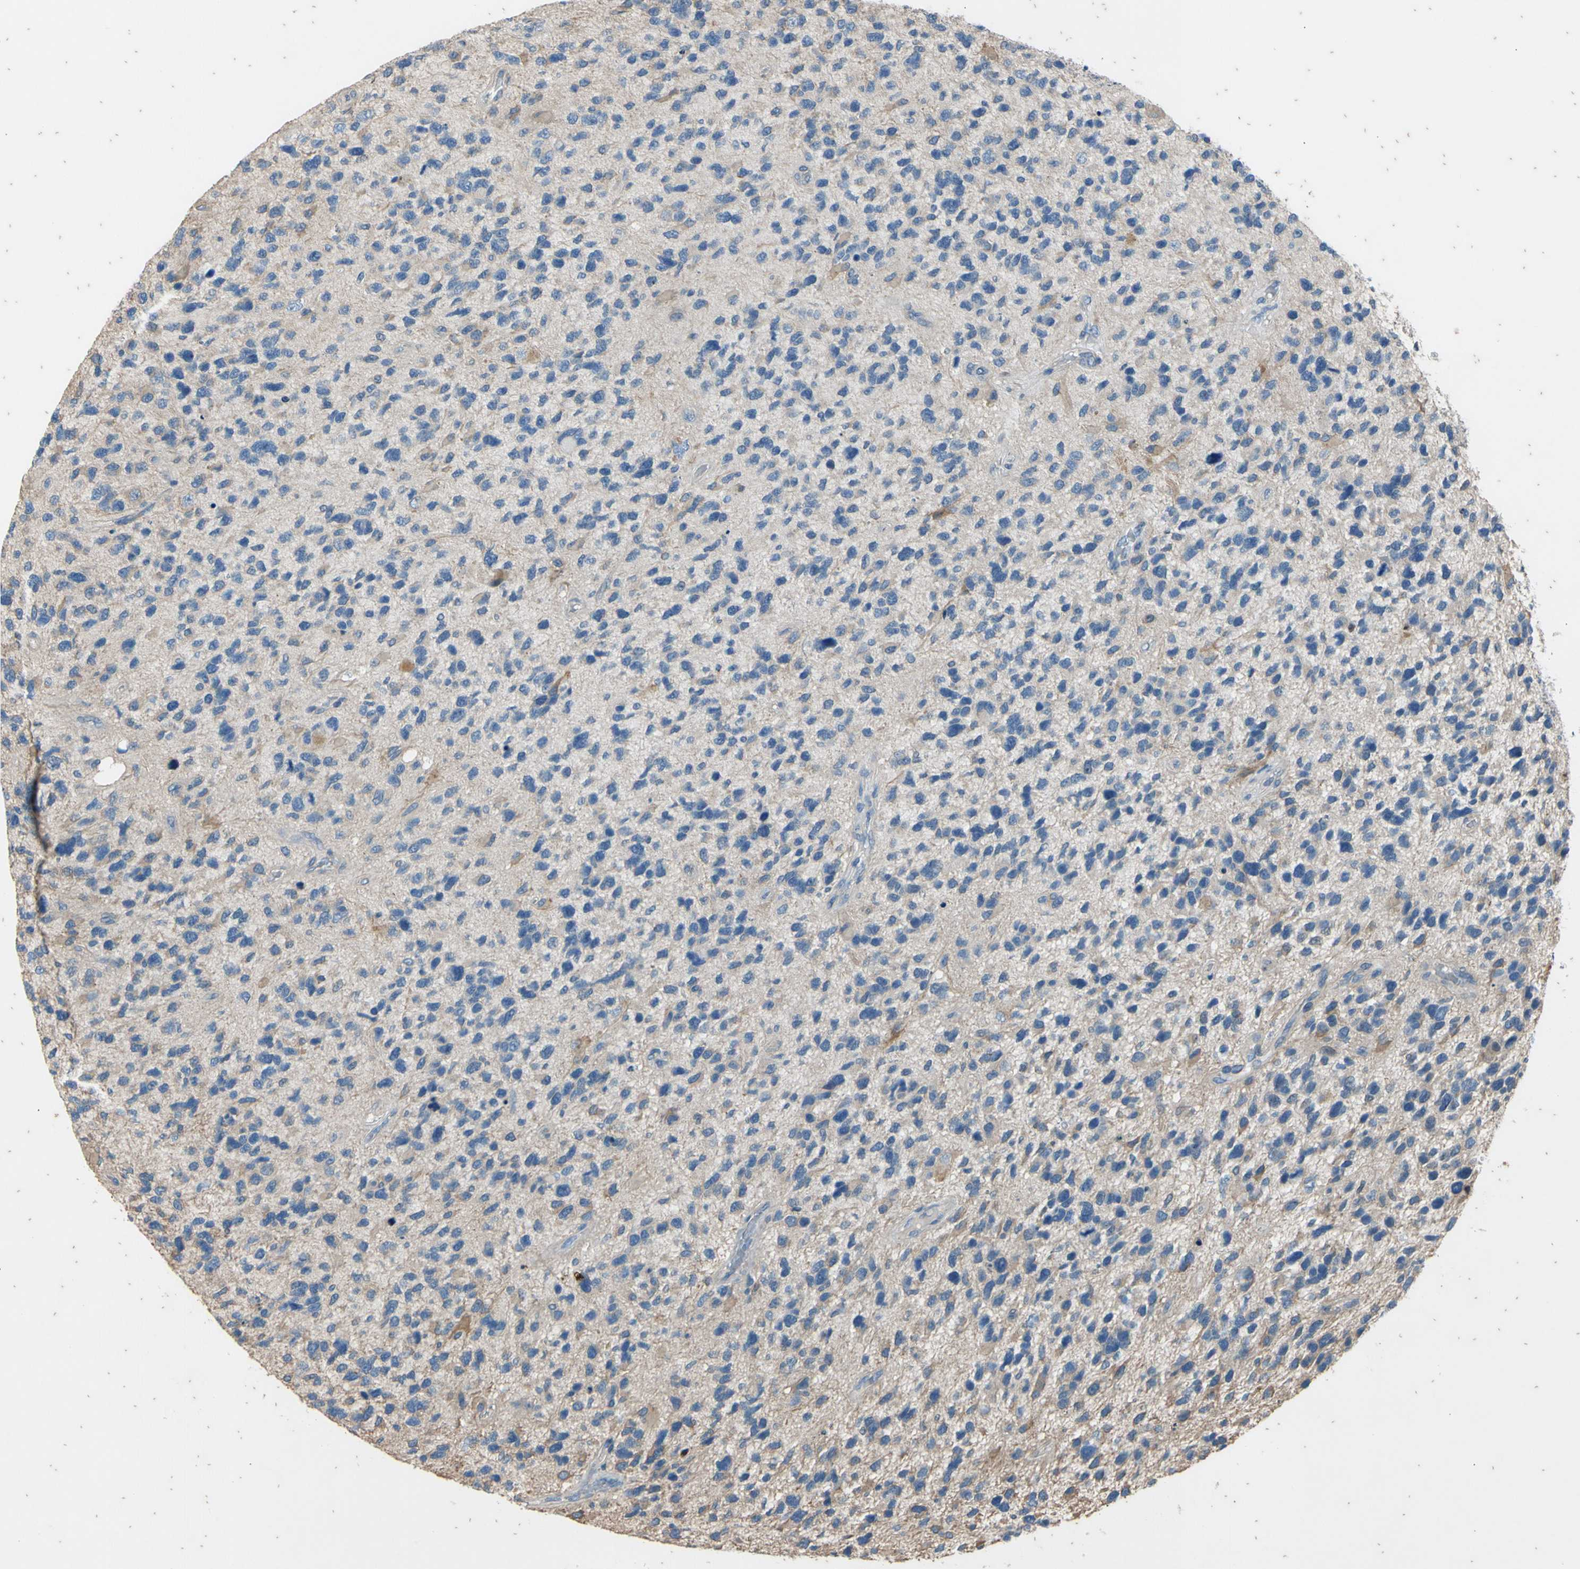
{"staining": {"intensity": "negative", "quantity": "none", "location": "none"}, "tissue": "glioma", "cell_type": "Tumor cells", "image_type": "cancer", "snomed": [{"axis": "morphology", "description": "Glioma, malignant, High grade"}, {"axis": "topography", "description": "Brain"}], "caption": "This is an immunohistochemistry (IHC) micrograph of glioma. There is no expression in tumor cells.", "gene": "TBX21", "patient": {"sex": "female", "age": 58}}